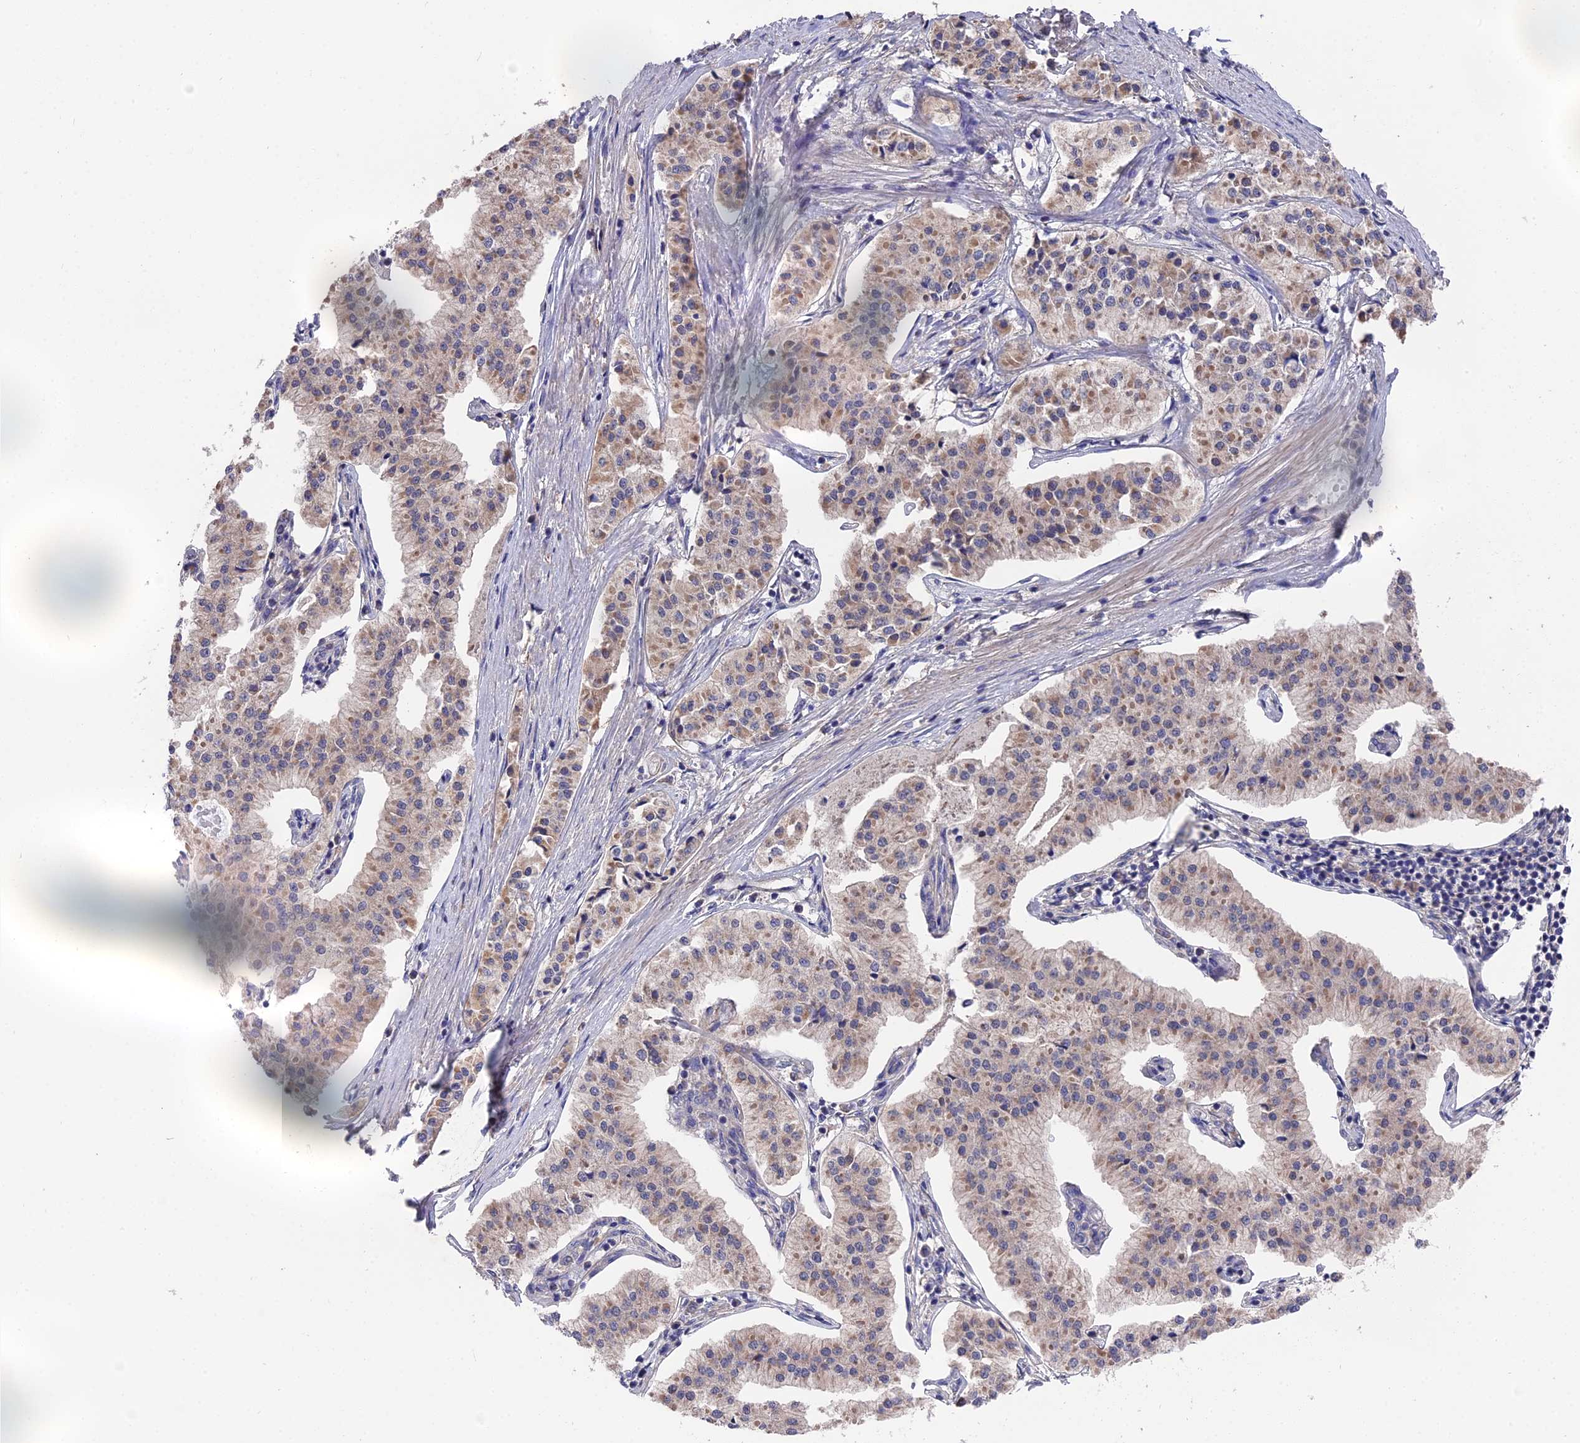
{"staining": {"intensity": "weak", "quantity": "25%-75%", "location": "cytoplasmic/membranous"}, "tissue": "pancreatic cancer", "cell_type": "Tumor cells", "image_type": "cancer", "snomed": [{"axis": "morphology", "description": "Adenocarcinoma, NOS"}, {"axis": "topography", "description": "Pancreas"}], "caption": "Immunohistochemical staining of human pancreatic cancer (adenocarcinoma) shows low levels of weak cytoplasmic/membranous staining in approximately 25%-75% of tumor cells.", "gene": "ZCCHC2", "patient": {"sex": "female", "age": 50}}